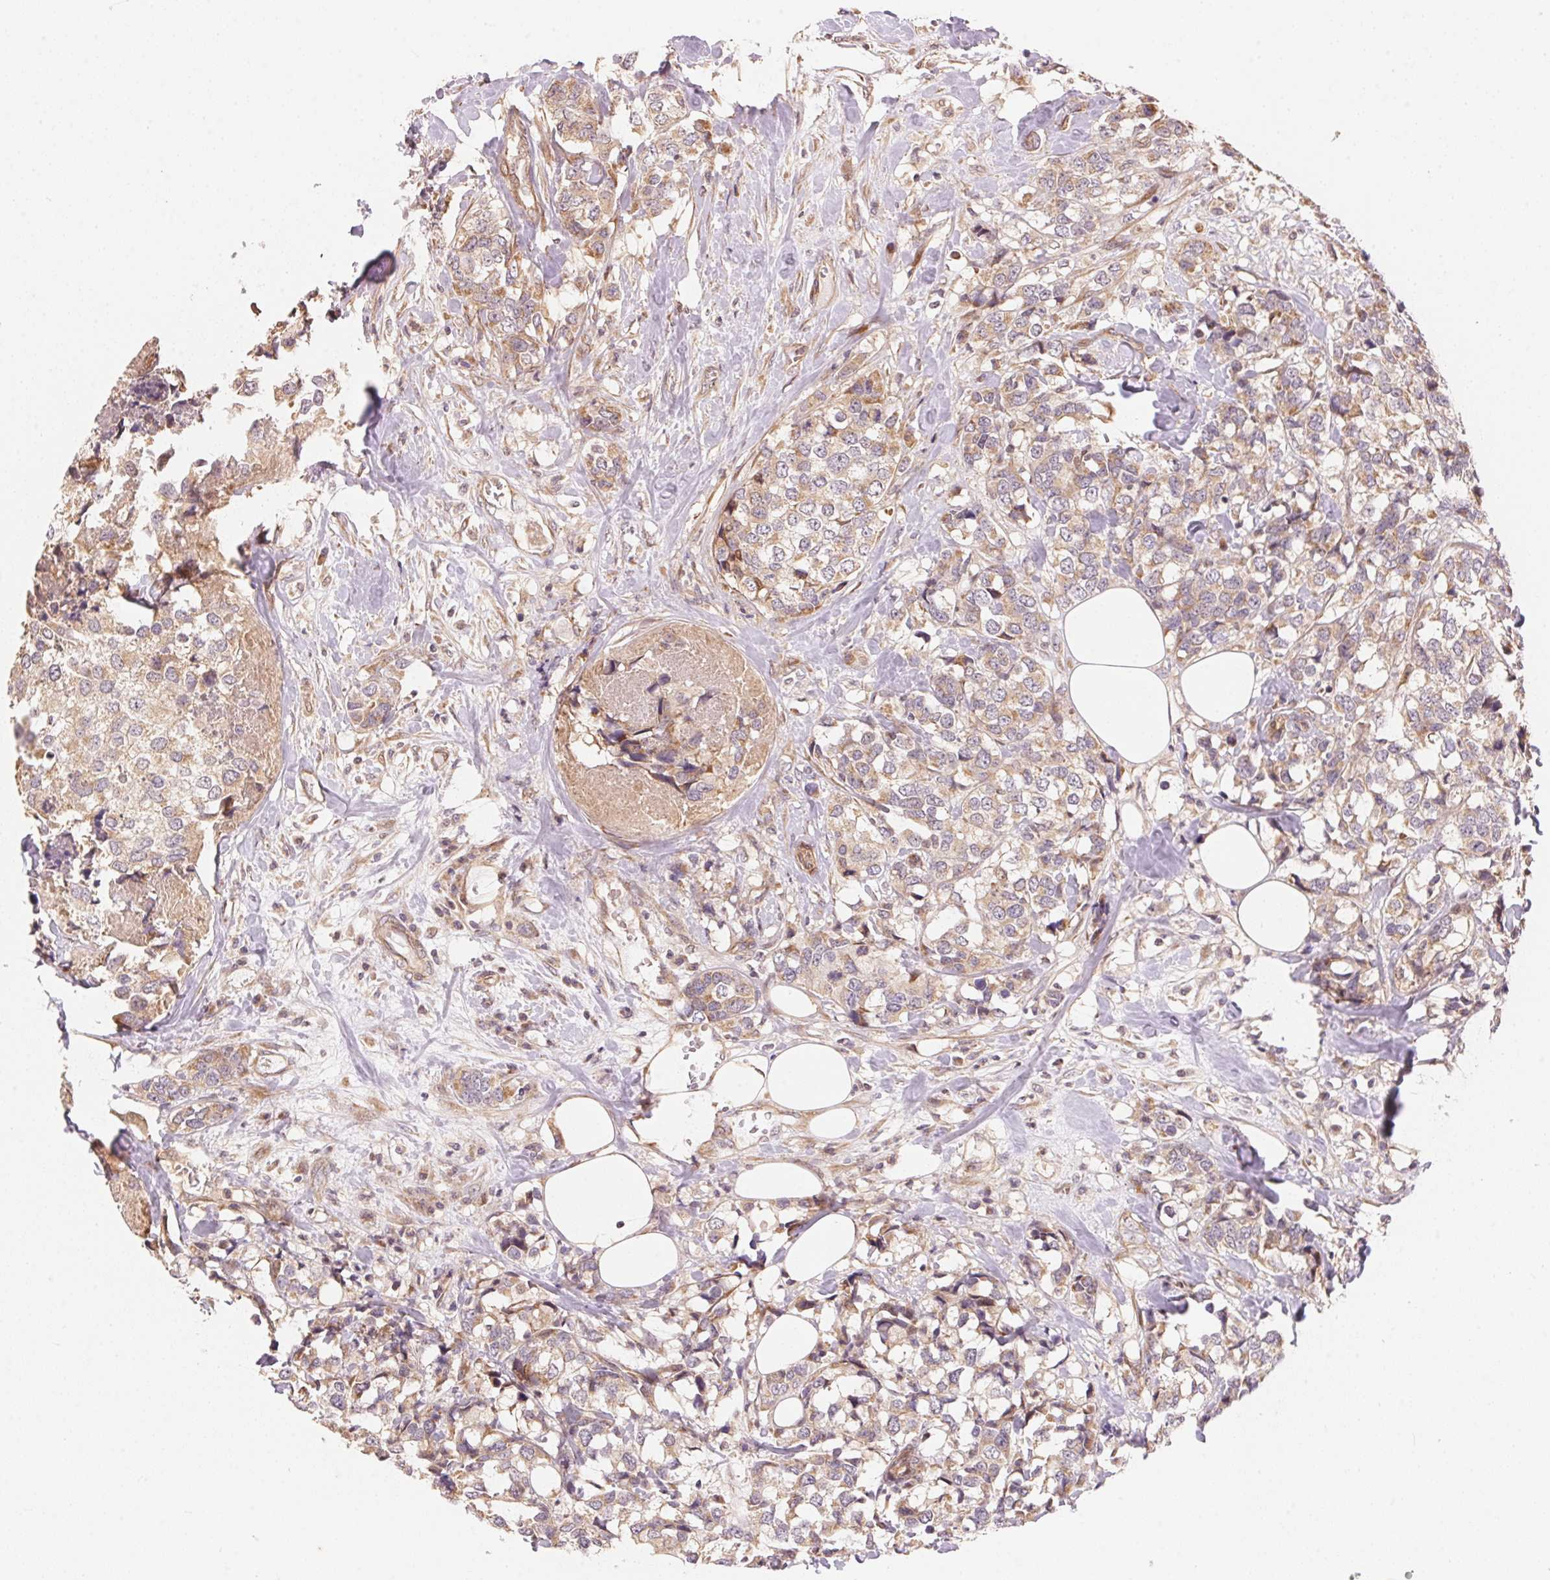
{"staining": {"intensity": "weak", "quantity": "25%-75%", "location": "cytoplasmic/membranous"}, "tissue": "breast cancer", "cell_type": "Tumor cells", "image_type": "cancer", "snomed": [{"axis": "morphology", "description": "Lobular carcinoma"}, {"axis": "topography", "description": "Breast"}], "caption": "Breast cancer was stained to show a protein in brown. There is low levels of weak cytoplasmic/membranous staining in about 25%-75% of tumor cells. (DAB (3,3'-diaminobenzidine) IHC with brightfield microscopy, high magnification).", "gene": "TNIP2", "patient": {"sex": "female", "age": 59}}